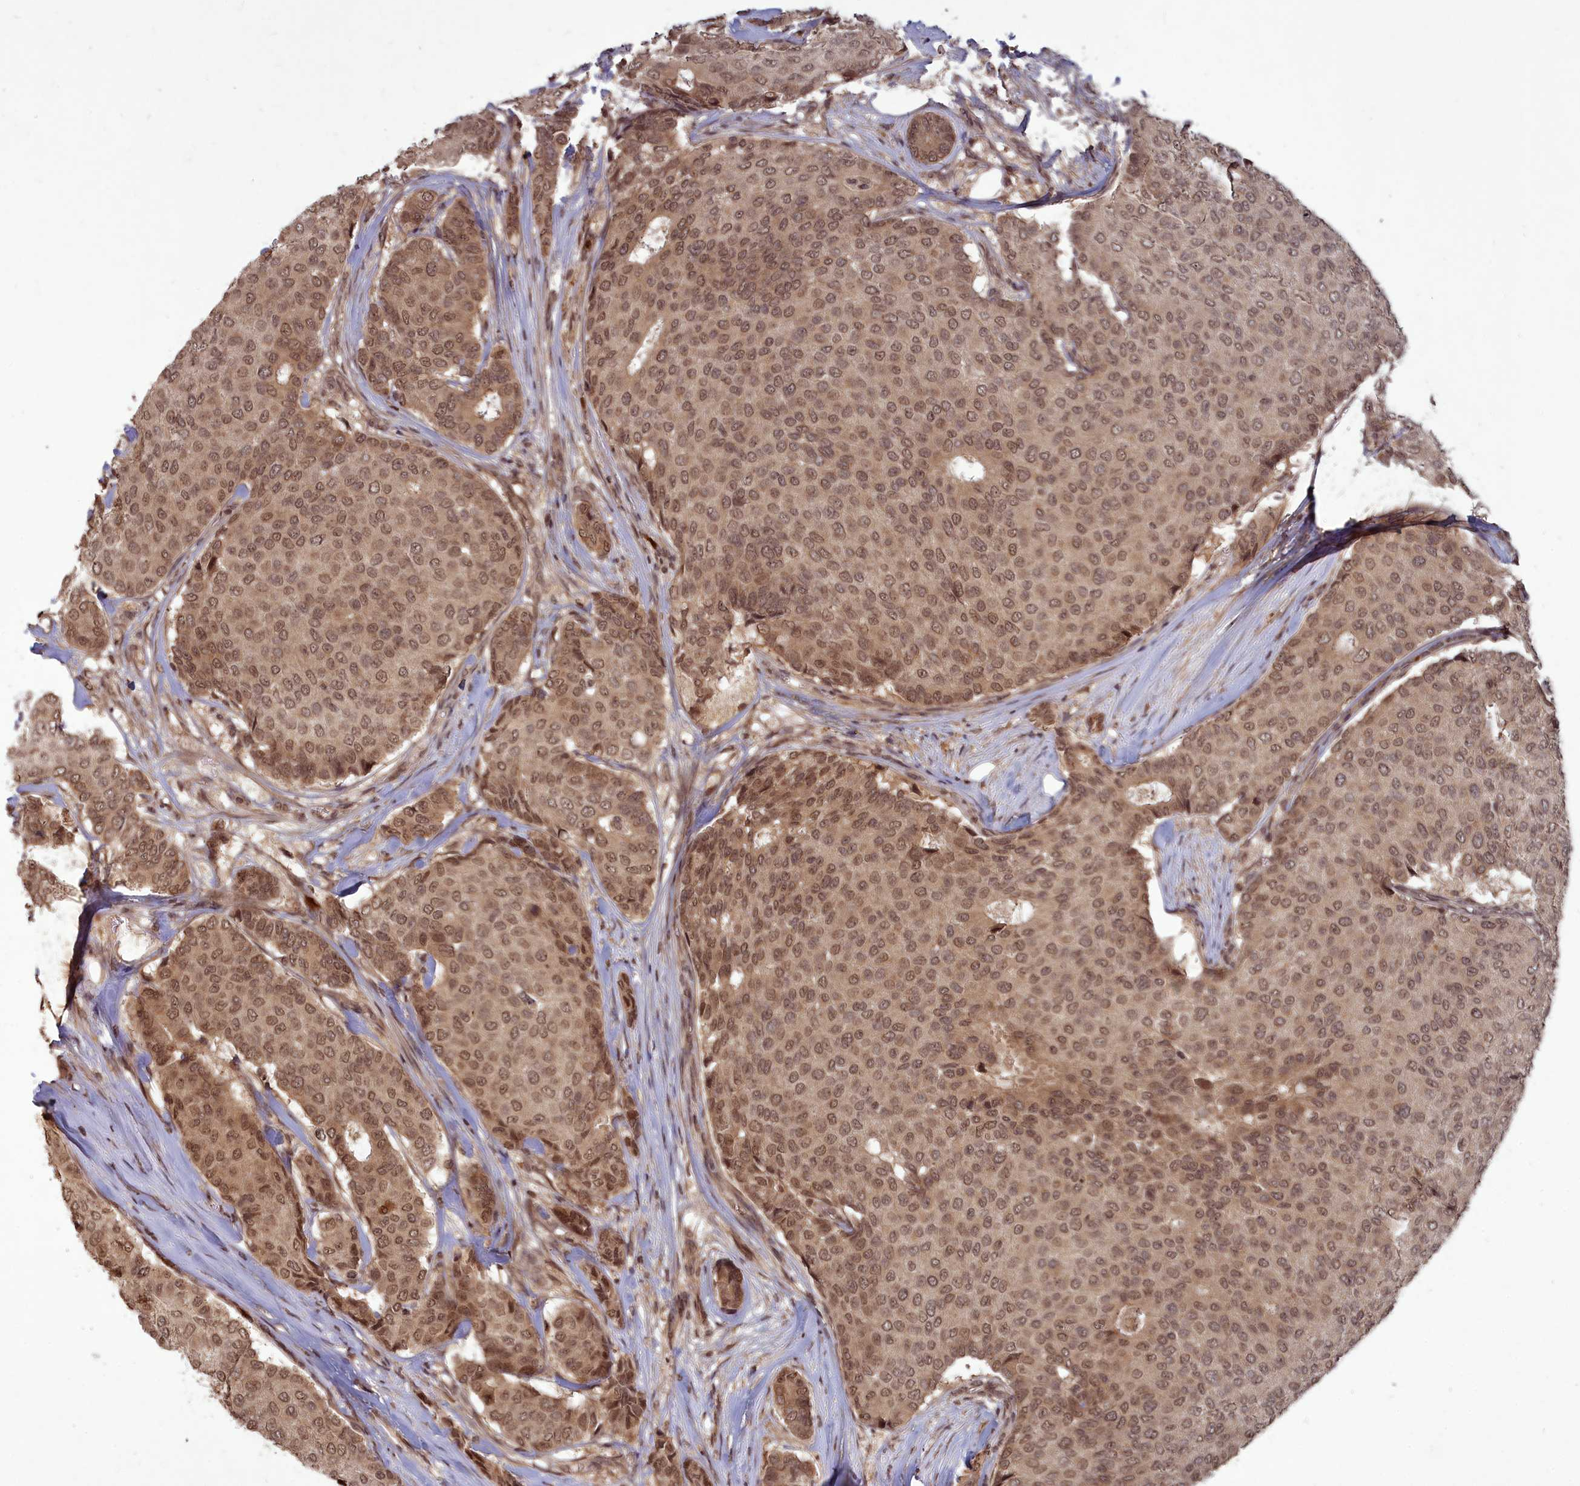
{"staining": {"intensity": "moderate", "quantity": ">75%", "location": "nuclear"}, "tissue": "breast cancer", "cell_type": "Tumor cells", "image_type": "cancer", "snomed": [{"axis": "morphology", "description": "Duct carcinoma"}, {"axis": "topography", "description": "Breast"}], "caption": "DAB (3,3'-diaminobenzidine) immunohistochemical staining of breast cancer shows moderate nuclear protein positivity in approximately >75% of tumor cells. (IHC, brightfield microscopy, high magnification).", "gene": "SRMS", "patient": {"sex": "female", "age": 75}}